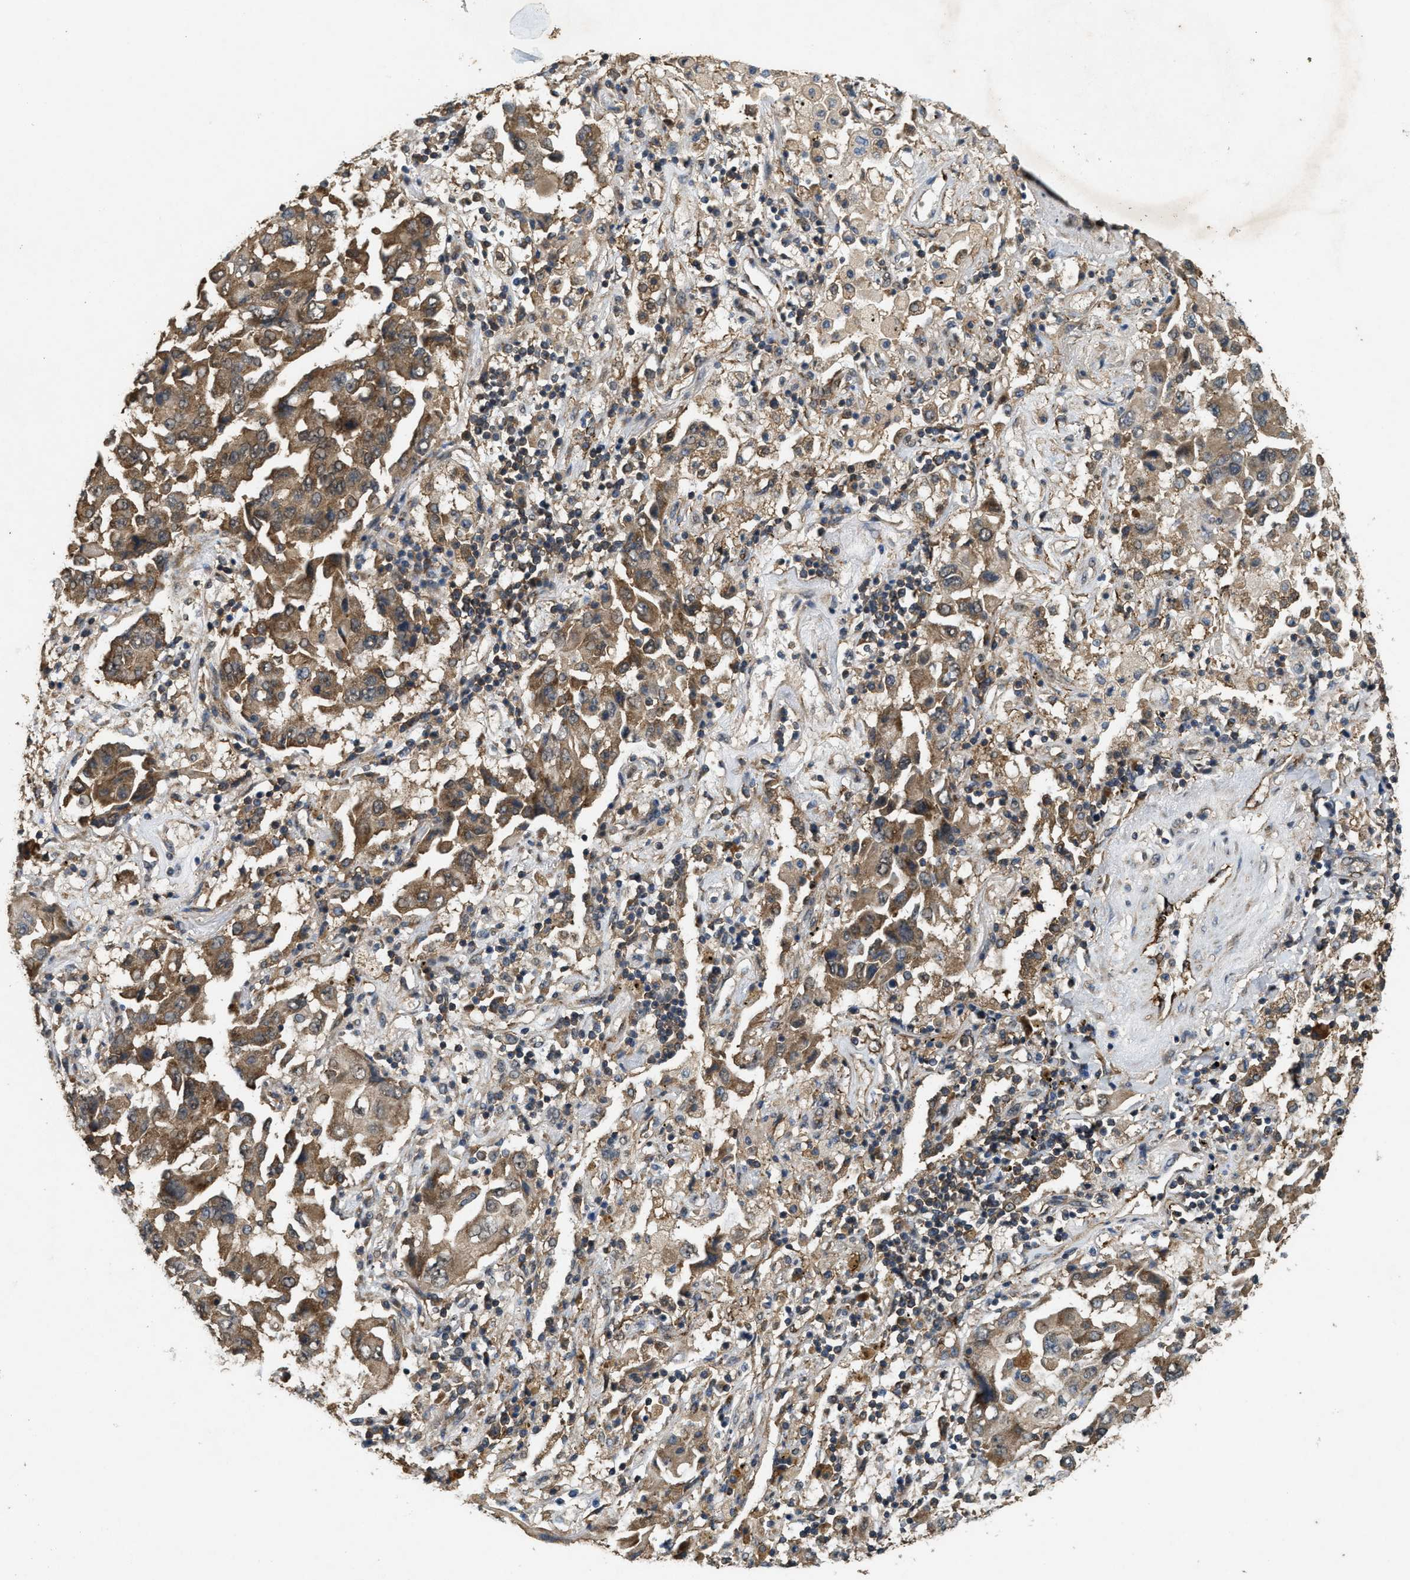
{"staining": {"intensity": "moderate", "quantity": ">75%", "location": "cytoplasmic/membranous"}, "tissue": "lung cancer", "cell_type": "Tumor cells", "image_type": "cancer", "snomed": [{"axis": "morphology", "description": "Adenocarcinoma, NOS"}, {"axis": "topography", "description": "Lung"}], "caption": "Immunohistochemical staining of lung cancer (adenocarcinoma) shows medium levels of moderate cytoplasmic/membranous expression in about >75% of tumor cells.", "gene": "ARHGEF5", "patient": {"sex": "female", "age": 65}}